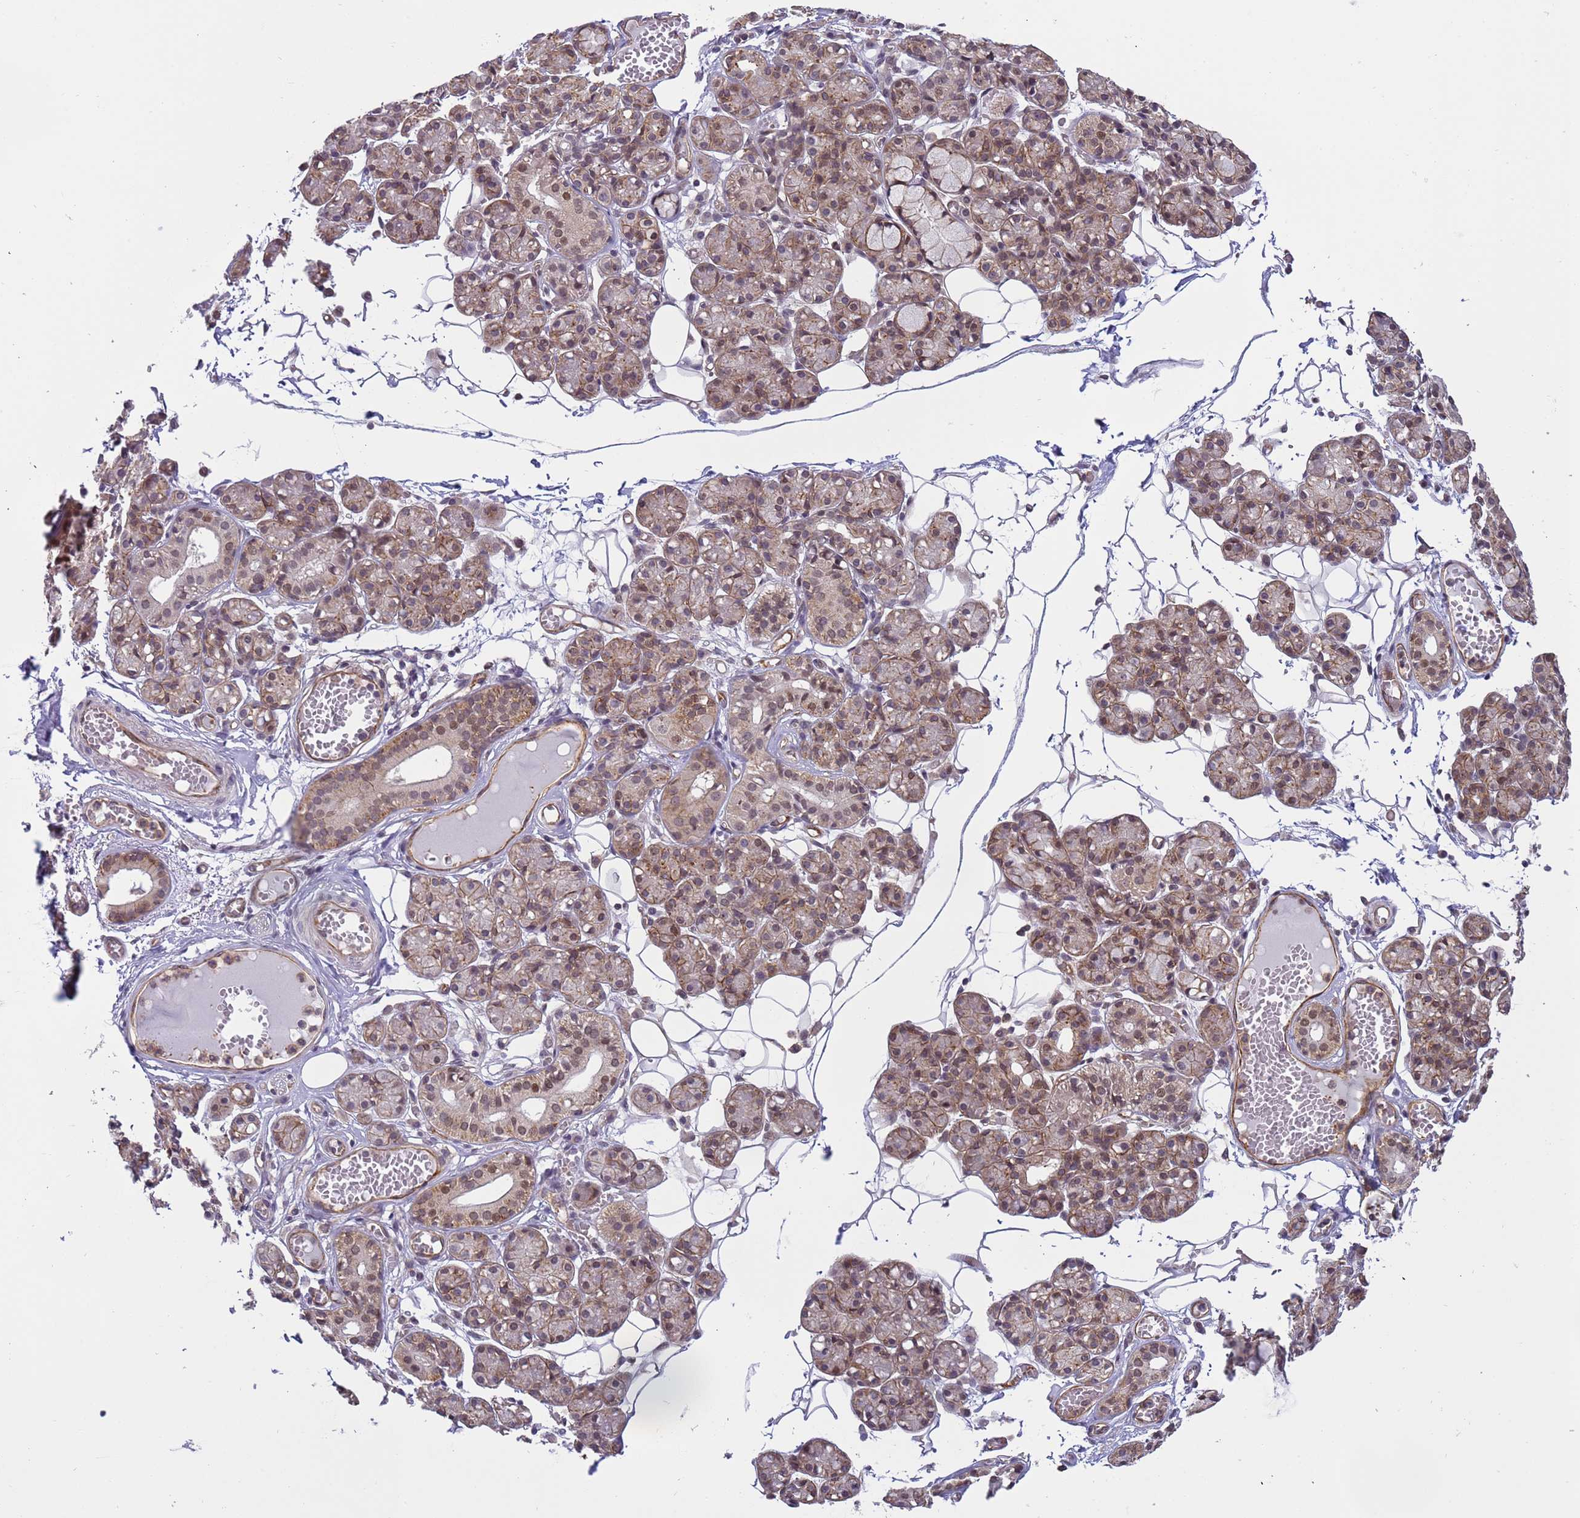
{"staining": {"intensity": "moderate", "quantity": "25%-75%", "location": "cytoplasmic/membranous,nuclear"}, "tissue": "salivary gland", "cell_type": "Glandular cells", "image_type": "normal", "snomed": [{"axis": "morphology", "description": "Normal tissue, NOS"}, {"axis": "topography", "description": "Salivary gland"}], "caption": "Human salivary gland stained for a protein (brown) shows moderate cytoplasmic/membranous,nuclear positive expression in approximately 25%-75% of glandular cells.", "gene": "EMC2", "patient": {"sex": "male", "age": 63}}